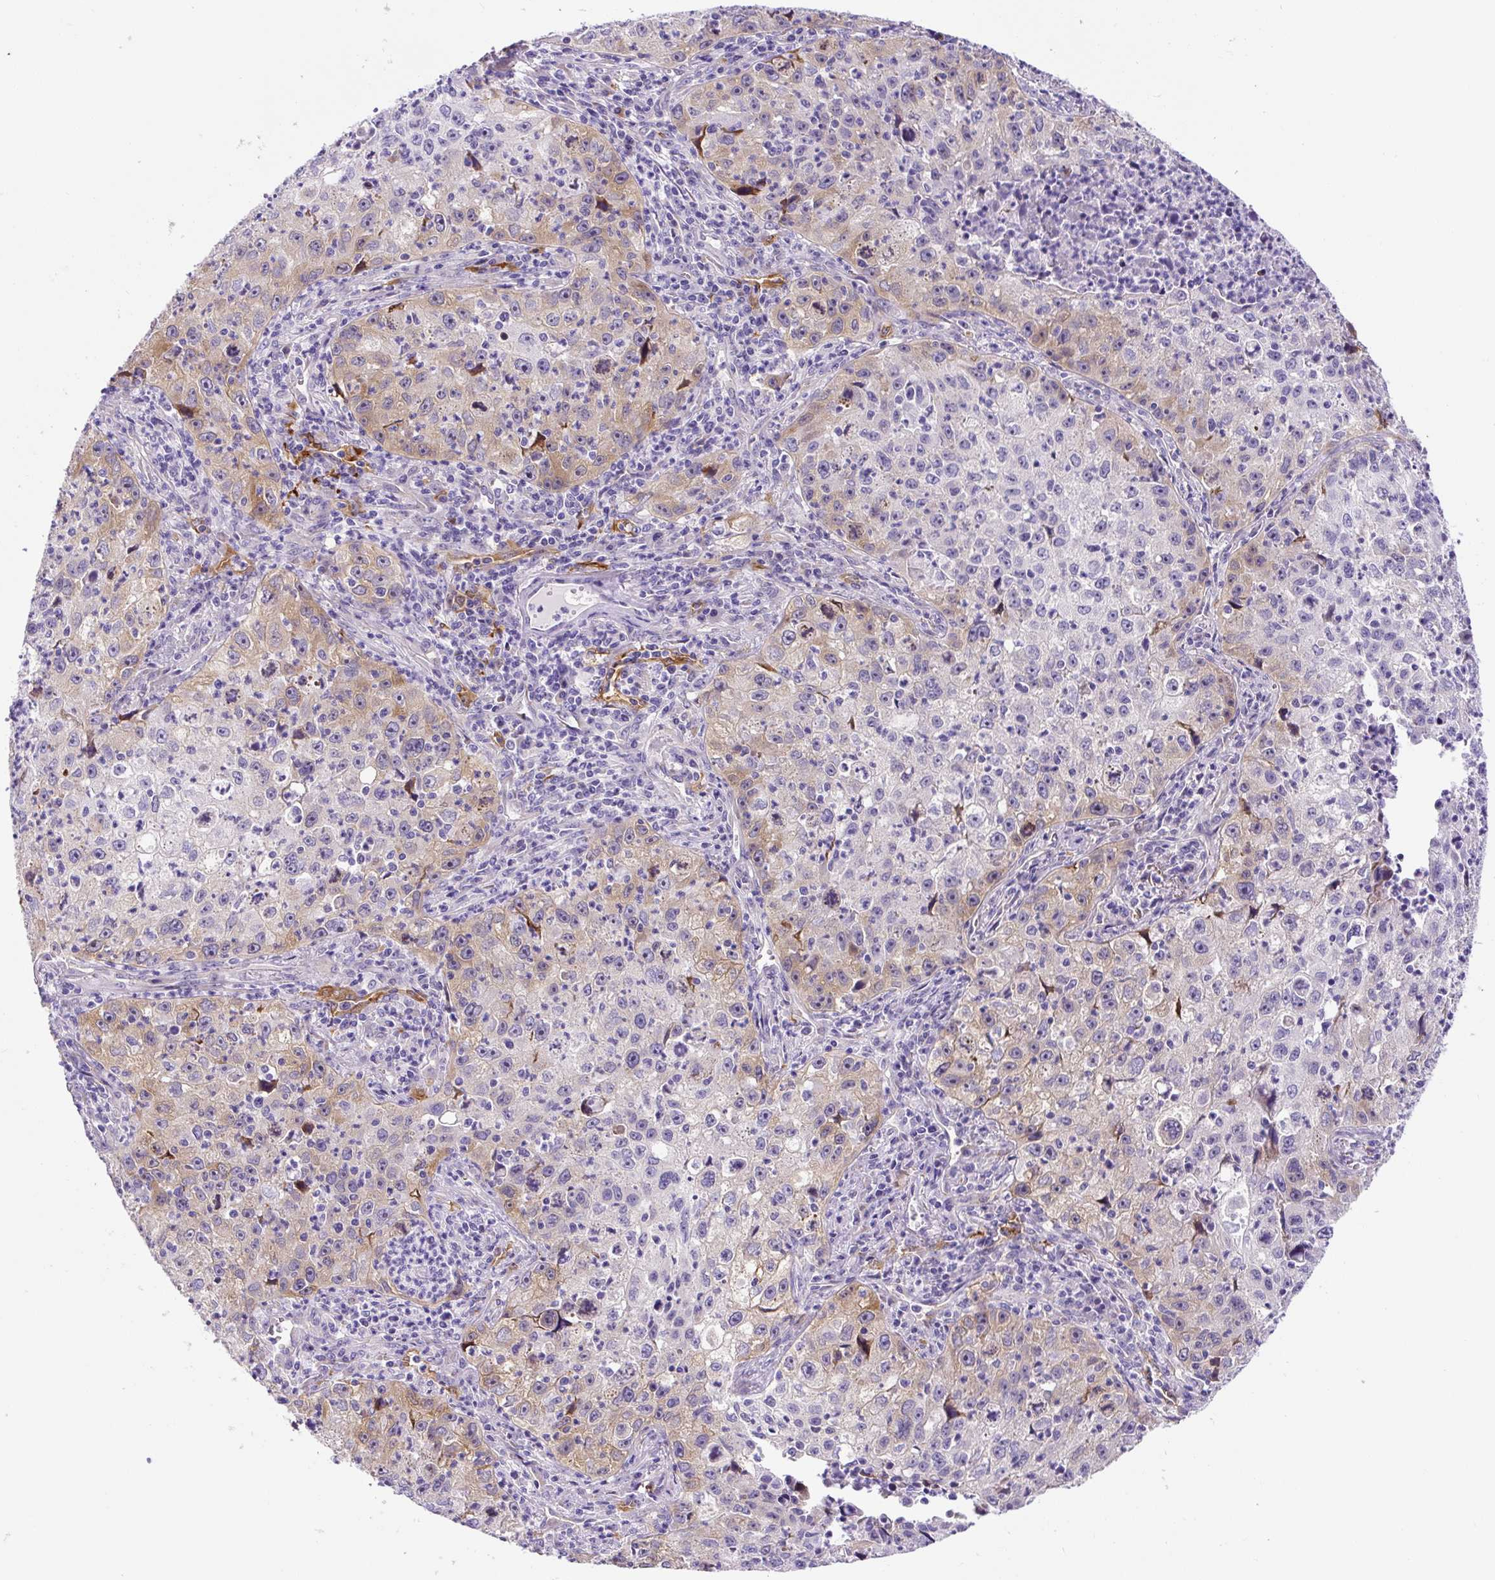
{"staining": {"intensity": "negative", "quantity": "none", "location": "none"}, "tissue": "lung cancer", "cell_type": "Tumor cells", "image_type": "cancer", "snomed": [{"axis": "morphology", "description": "Squamous cell carcinoma, NOS"}, {"axis": "topography", "description": "Lung"}], "caption": "Lung squamous cell carcinoma was stained to show a protein in brown. There is no significant staining in tumor cells.", "gene": "ASB4", "patient": {"sex": "male", "age": 71}}